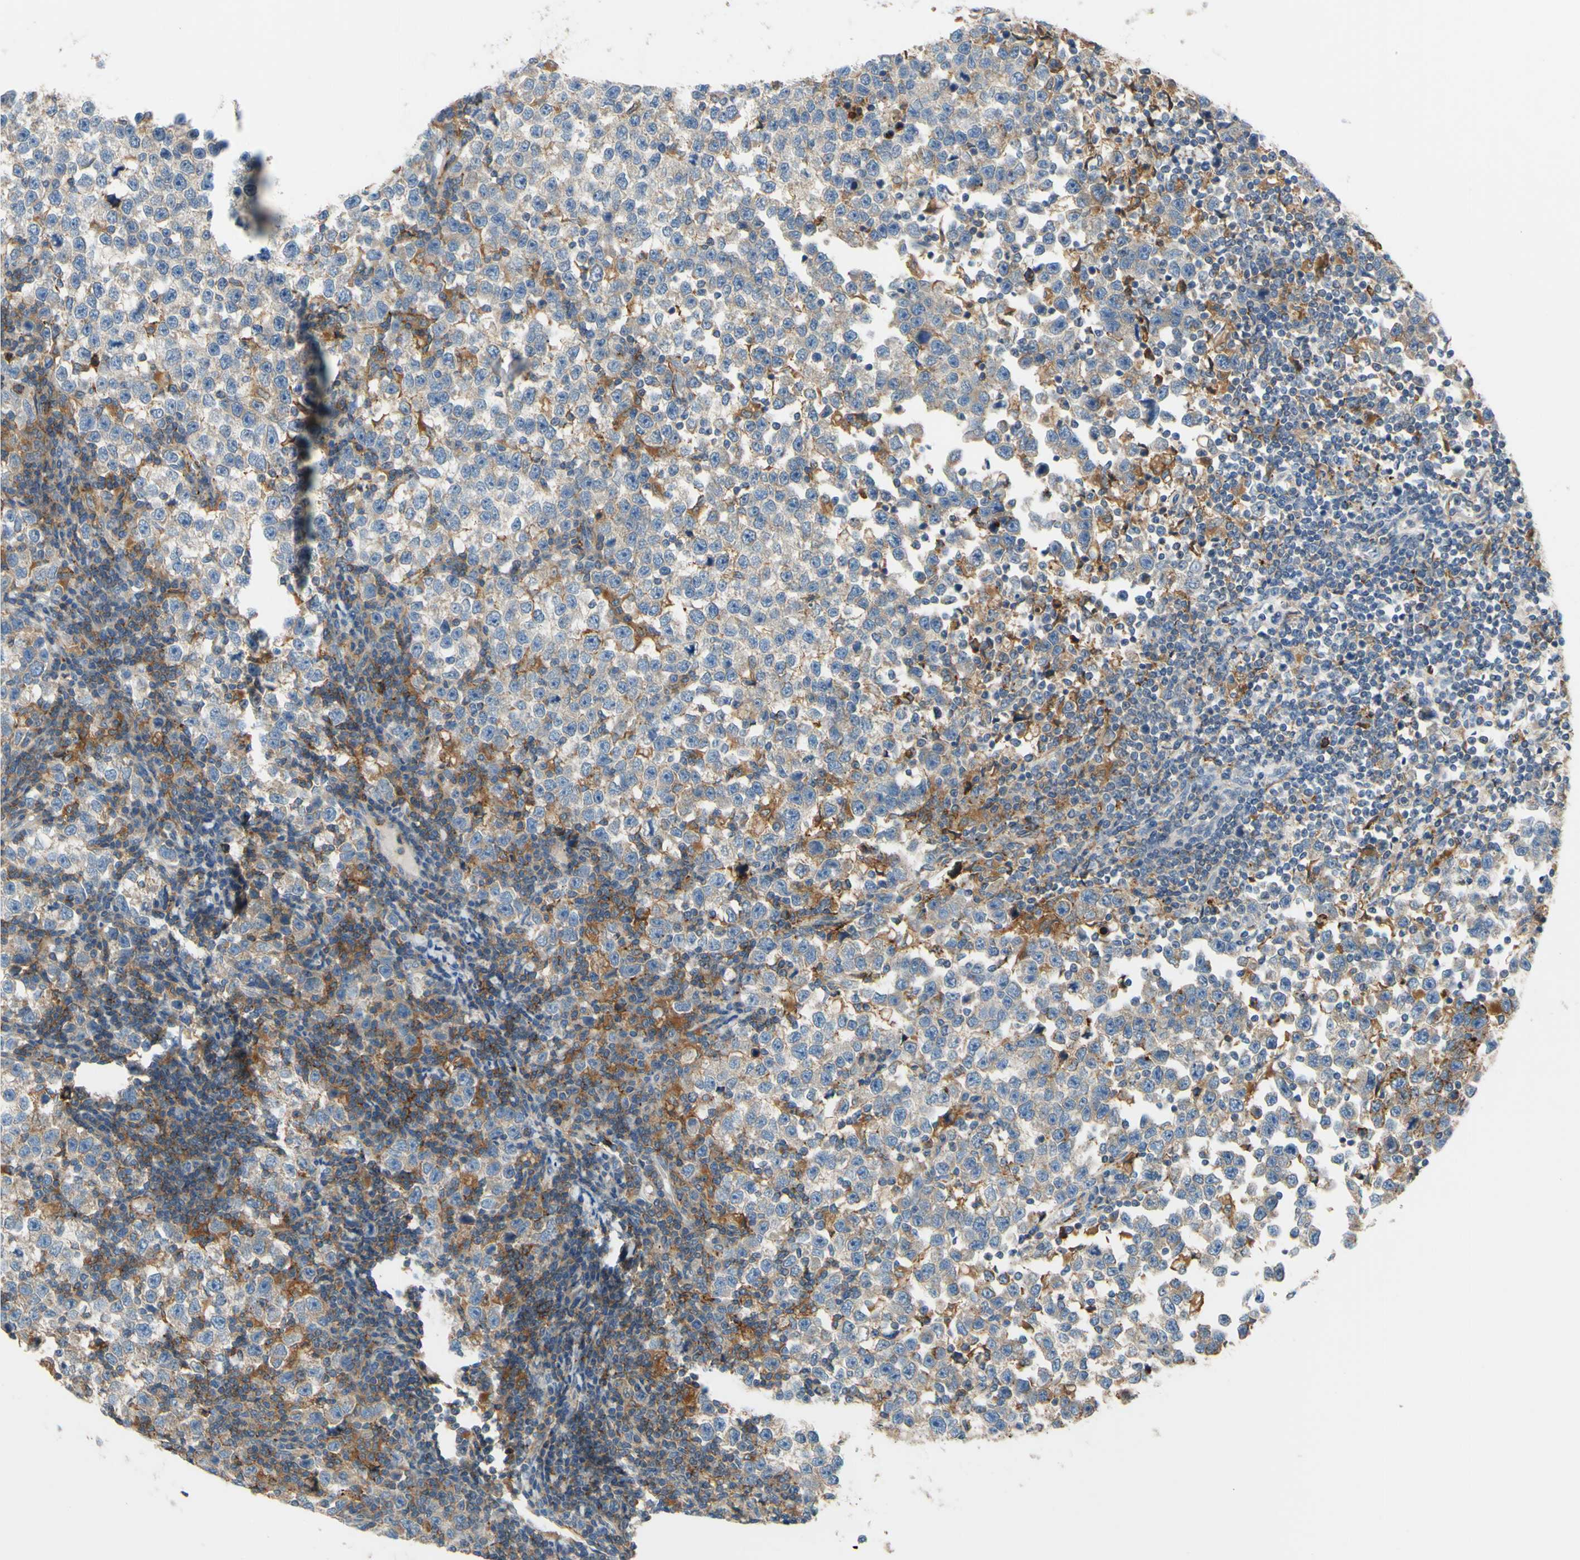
{"staining": {"intensity": "weak", "quantity": "<25%", "location": "cytoplasmic/membranous"}, "tissue": "testis cancer", "cell_type": "Tumor cells", "image_type": "cancer", "snomed": [{"axis": "morphology", "description": "Seminoma, NOS"}, {"axis": "topography", "description": "Testis"}], "caption": "Micrograph shows no protein staining in tumor cells of testis seminoma tissue. (Brightfield microscopy of DAB (3,3'-diaminobenzidine) immunohistochemistry at high magnification).", "gene": "POR", "patient": {"sex": "male", "age": 43}}